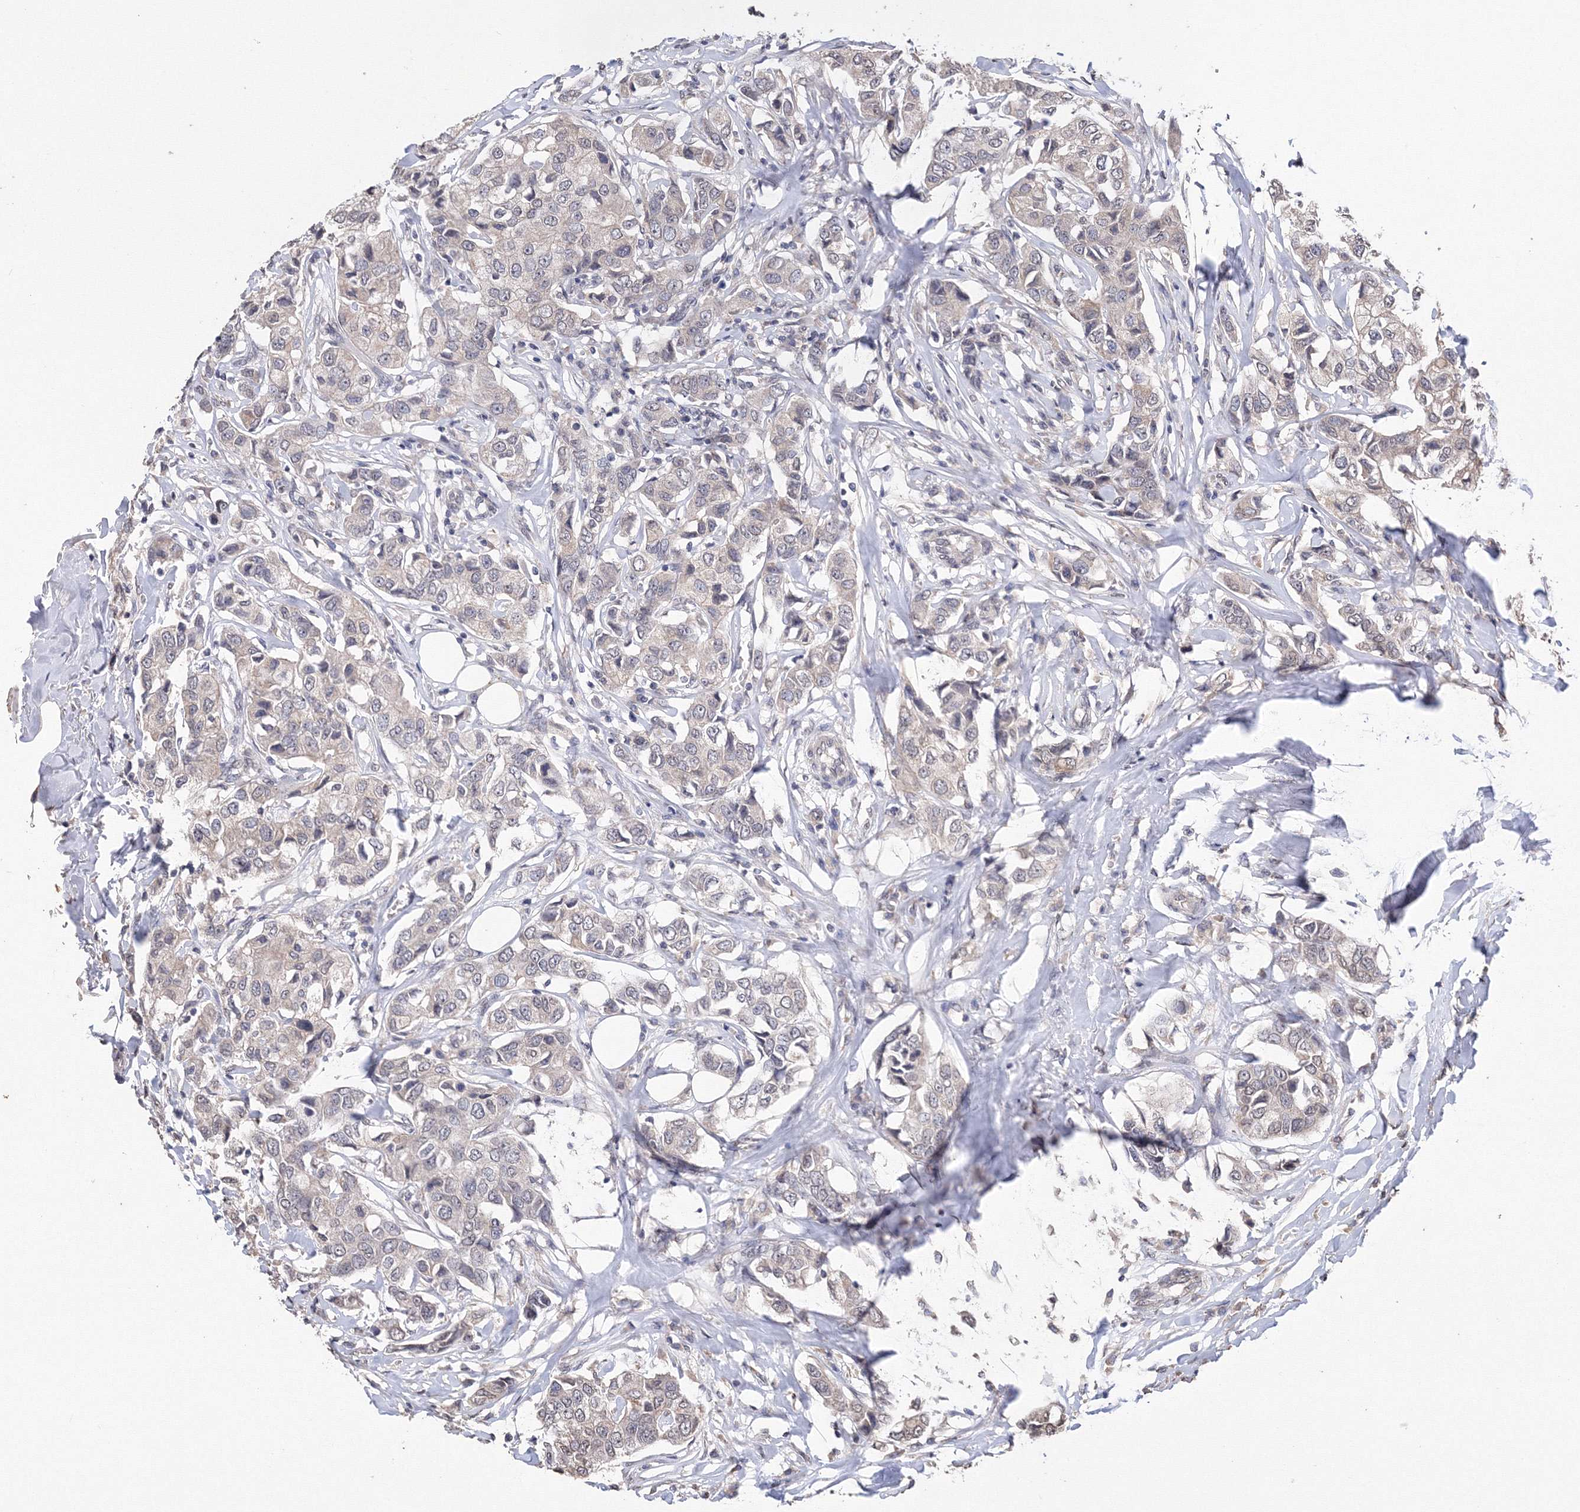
{"staining": {"intensity": "negative", "quantity": "none", "location": "none"}, "tissue": "breast cancer", "cell_type": "Tumor cells", "image_type": "cancer", "snomed": [{"axis": "morphology", "description": "Duct carcinoma"}, {"axis": "topography", "description": "Breast"}], "caption": "An immunohistochemistry image of breast cancer (invasive ductal carcinoma) is shown. There is no staining in tumor cells of breast cancer (invasive ductal carcinoma).", "gene": "GPN1", "patient": {"sex": "female", "age": 80}}